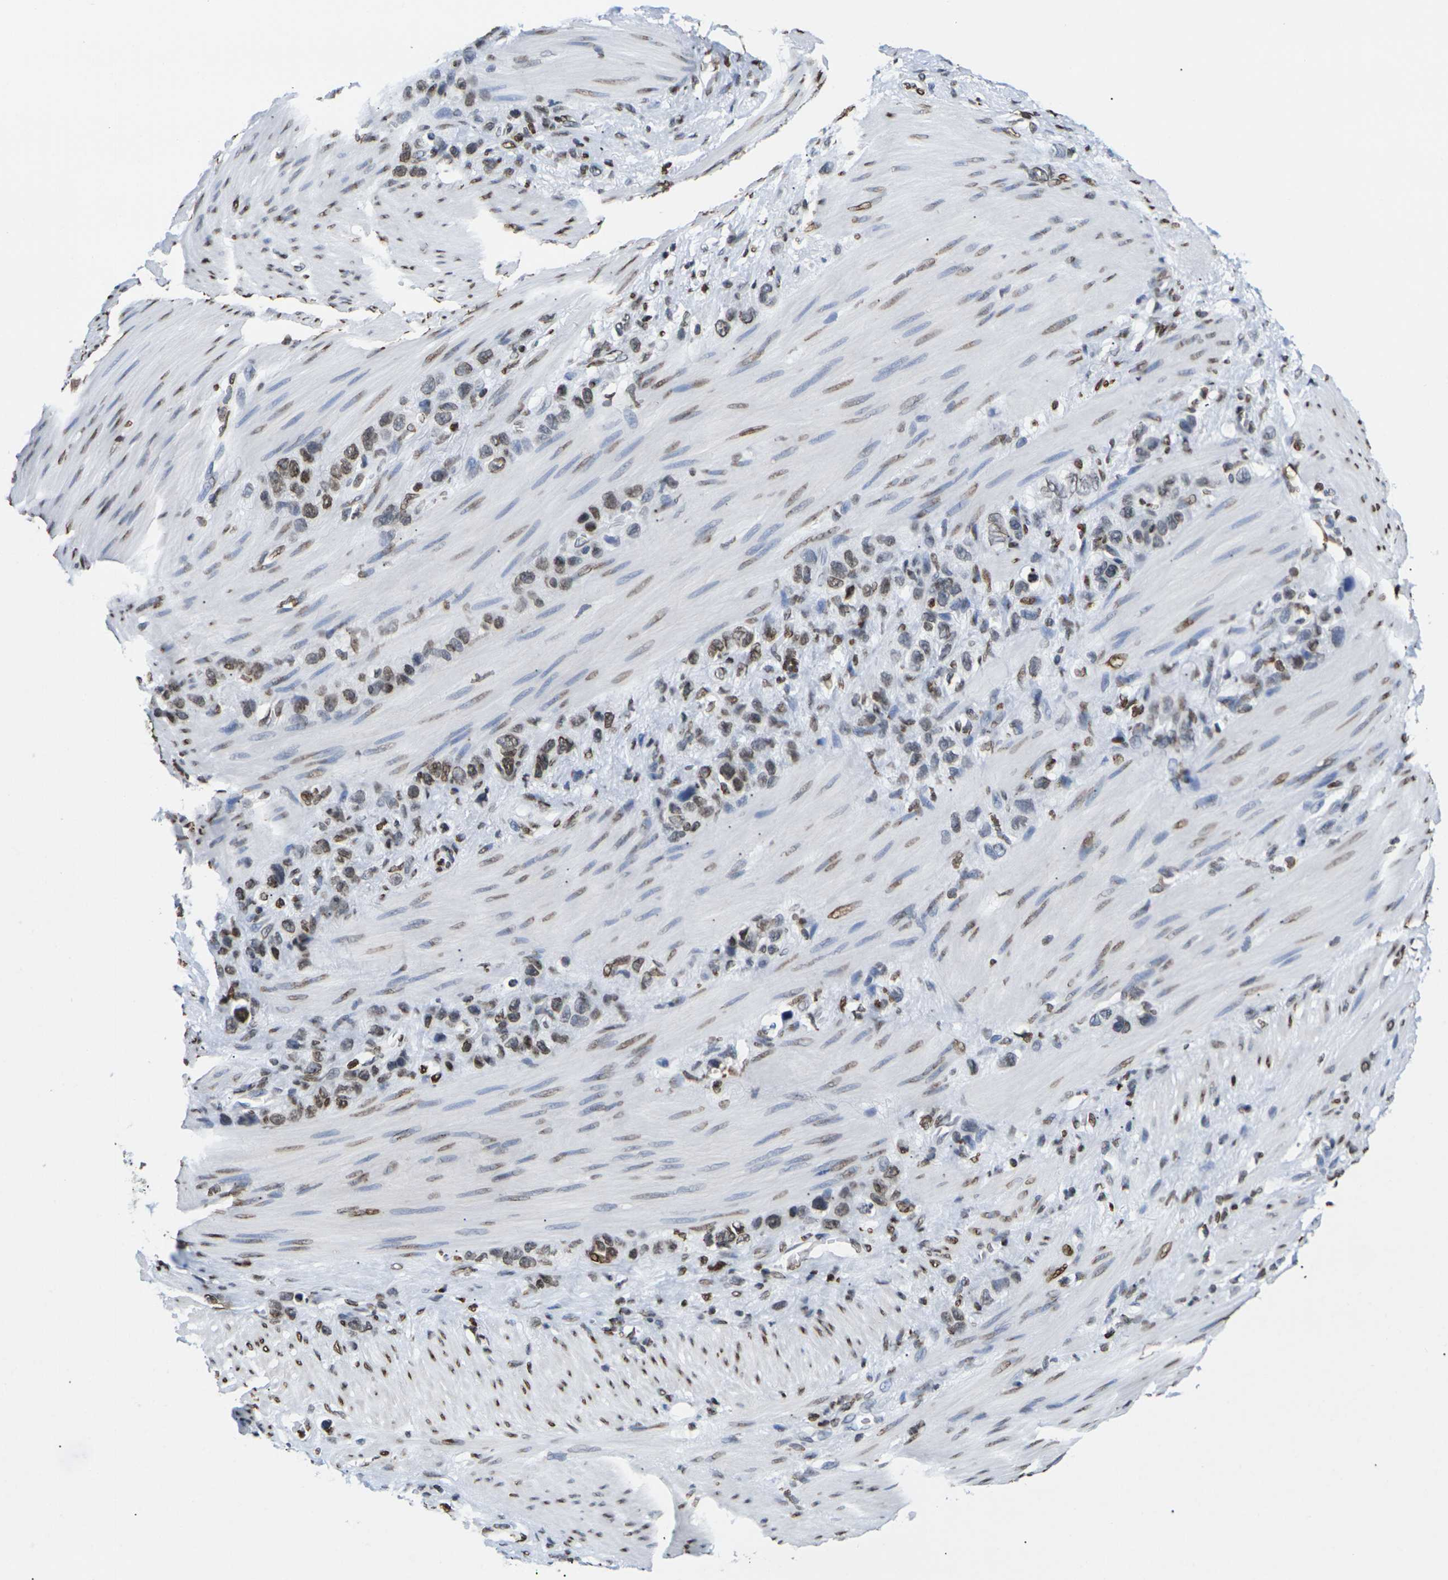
{"staining": {"intensity": "moderate", "quantity": ">75%", "location": "cytoplasmic/membranous,nuclear"}, "tissue": "stomach cancer", "cell_type": "Tumor cells", "image_type": "cancer", "snomed": [{"axis": "morphology", "description": "Adenocarcinoma, NOS"}, {"axis": "morphology", "description": "Adenocarcinoma, High grade"}, {"axis": "topography", "description": "Stomach, upper"}, {"axis": "topography", "description": "Stomach, lower"}], "caption": "Human stomach cancer (adenocarcinoma) stained with a brown dye reveals moderate cytoplasmic/membranous and nuclear positive staining in approximately >75% of tumor cells.", "gene": "H2AC21", "patient": {"sex": "female", "age": 65}}